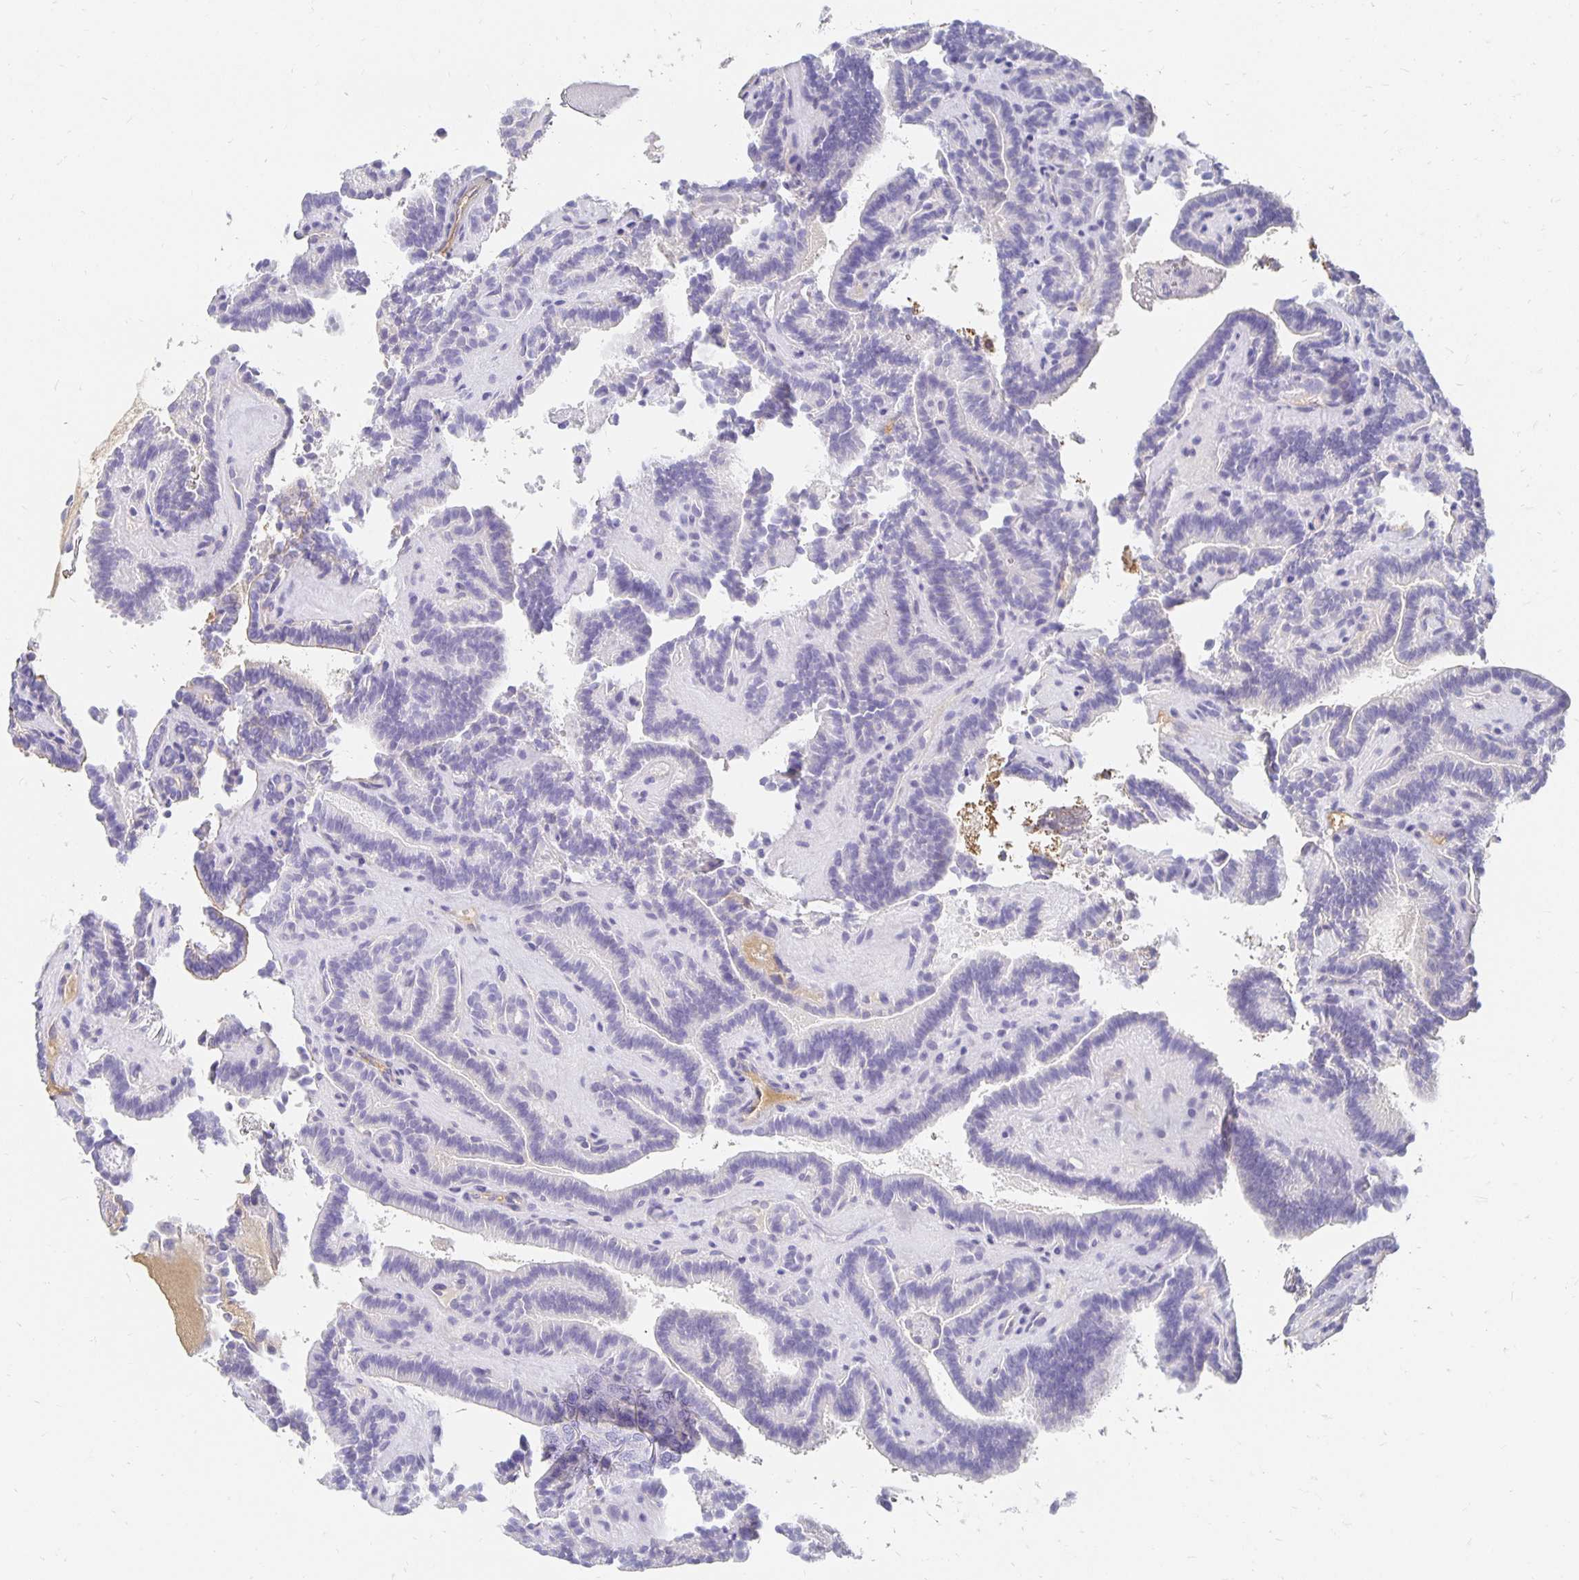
{"staining": {"intensity": "negative", "quantity": "none", "location": "none"}, "tissue": "thyroid cancer", "cell_type": "Tumor cells", "image_type": "cancer", "snomed": [{"axis": "morphology", "description": "Papillary adenocarcinoma, NOS"}, {"axis": "topography", "description": "Thyroid gland"}], "caption": "The immunohistochemistry (IHC) photomicrograph has no significant expression in tumor cells of thyroid cancer (papillary adenocarcinoma) tissue.", "gene": "APOB", "patient": {"sex": "female", "age": 21}}